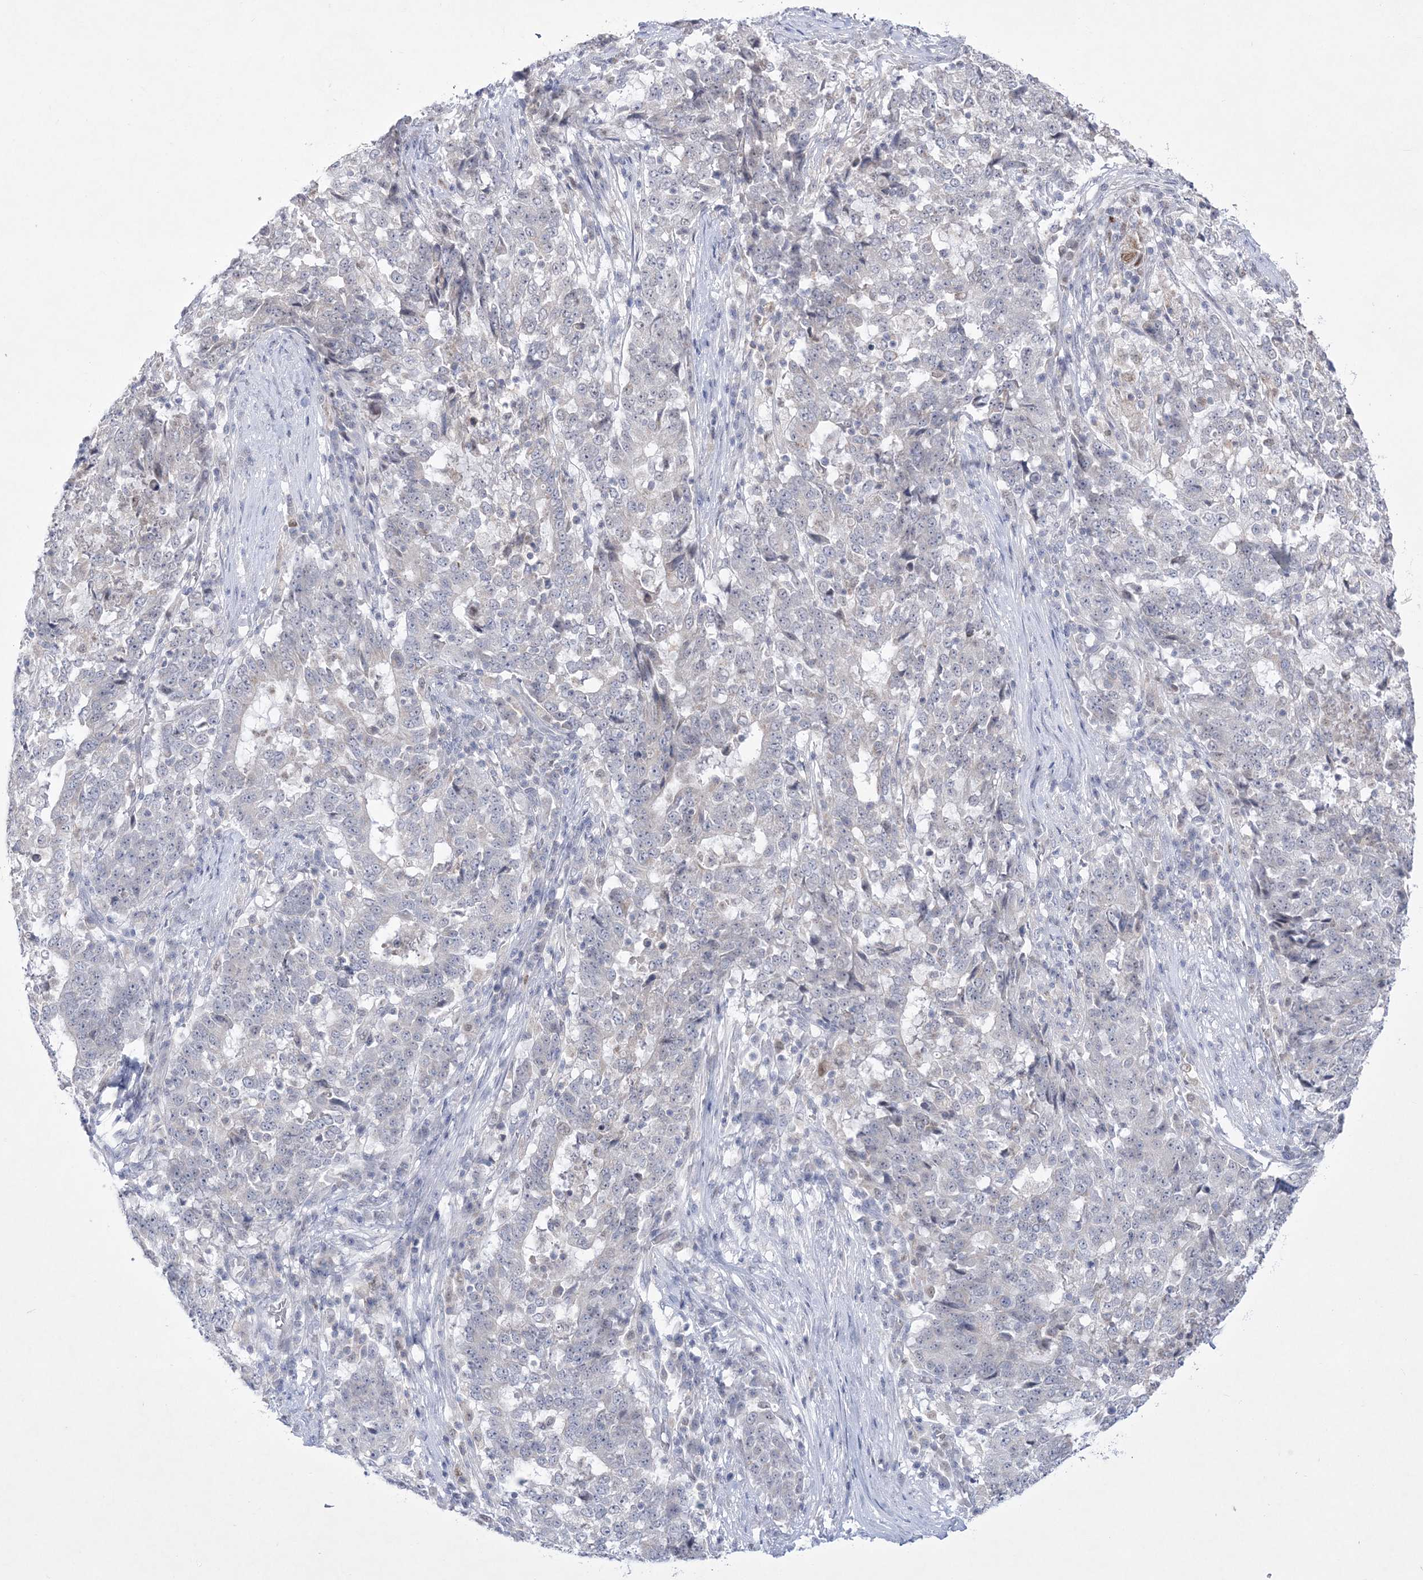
{"staining": {"intensity": "negative", "quantity": "none", "location": "none"}, "tissue": "stomach cancer", "cell_type": "Tumor cells", "image_type": "cancer", "snomed": [{"axis": "morphology", "description": "Adenocarcinoma, NOS"}, {"axis": "topography", "description": "Stomach"}], "caption": "Human stomach adenocarcinoma stained for a protein using immunohistochemistry (IHC) shows no staining in tumor cells.", "gene": "WDR27", "patient": {"sex": "male", "age": 59}}